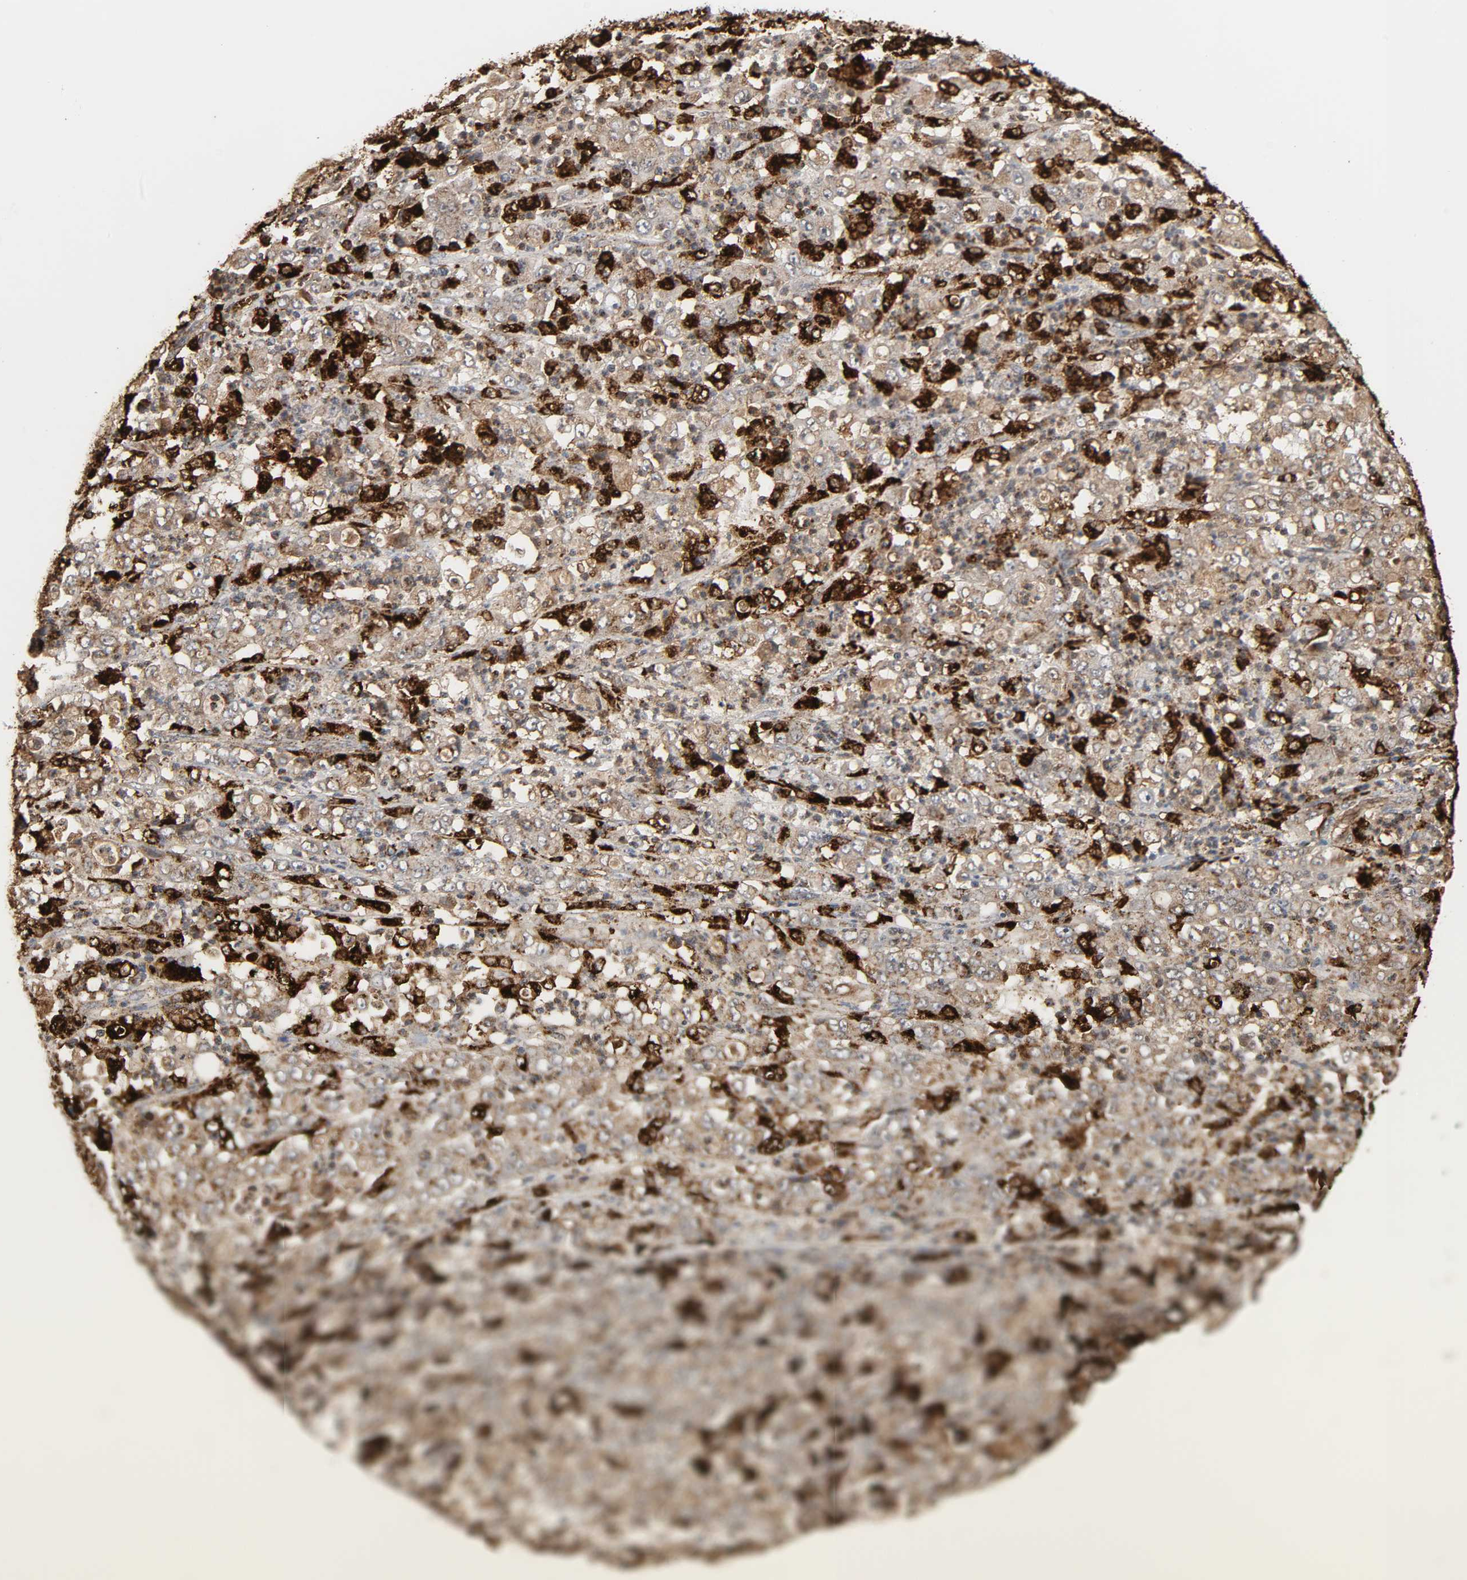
{"staining": {"intensity": "moderate", "quantity": ">75%", "location": "cytoplasmic/membranous"}, "tissue": "stomach cancer", "cell_type": "Tumor cells", "image_type": "cancer", "snomed": [{"axis": "morphology", "description": "Adenocarcinoma, NOS"}, {"axis": "topography", "description": "Stomach, lower"}], "caption": "Tumor cells display medium levels of moderate cytoplasmic/membranous expression in approximately >75% of cells in adenocarcinoma (stomach). The staining is performed using DAB brown chromogen to label protein expression. The nuclei are counter-stained blue using hematoxylin.", "gene": "PSAP", "patient": {"sex": "female", "age": 71}}